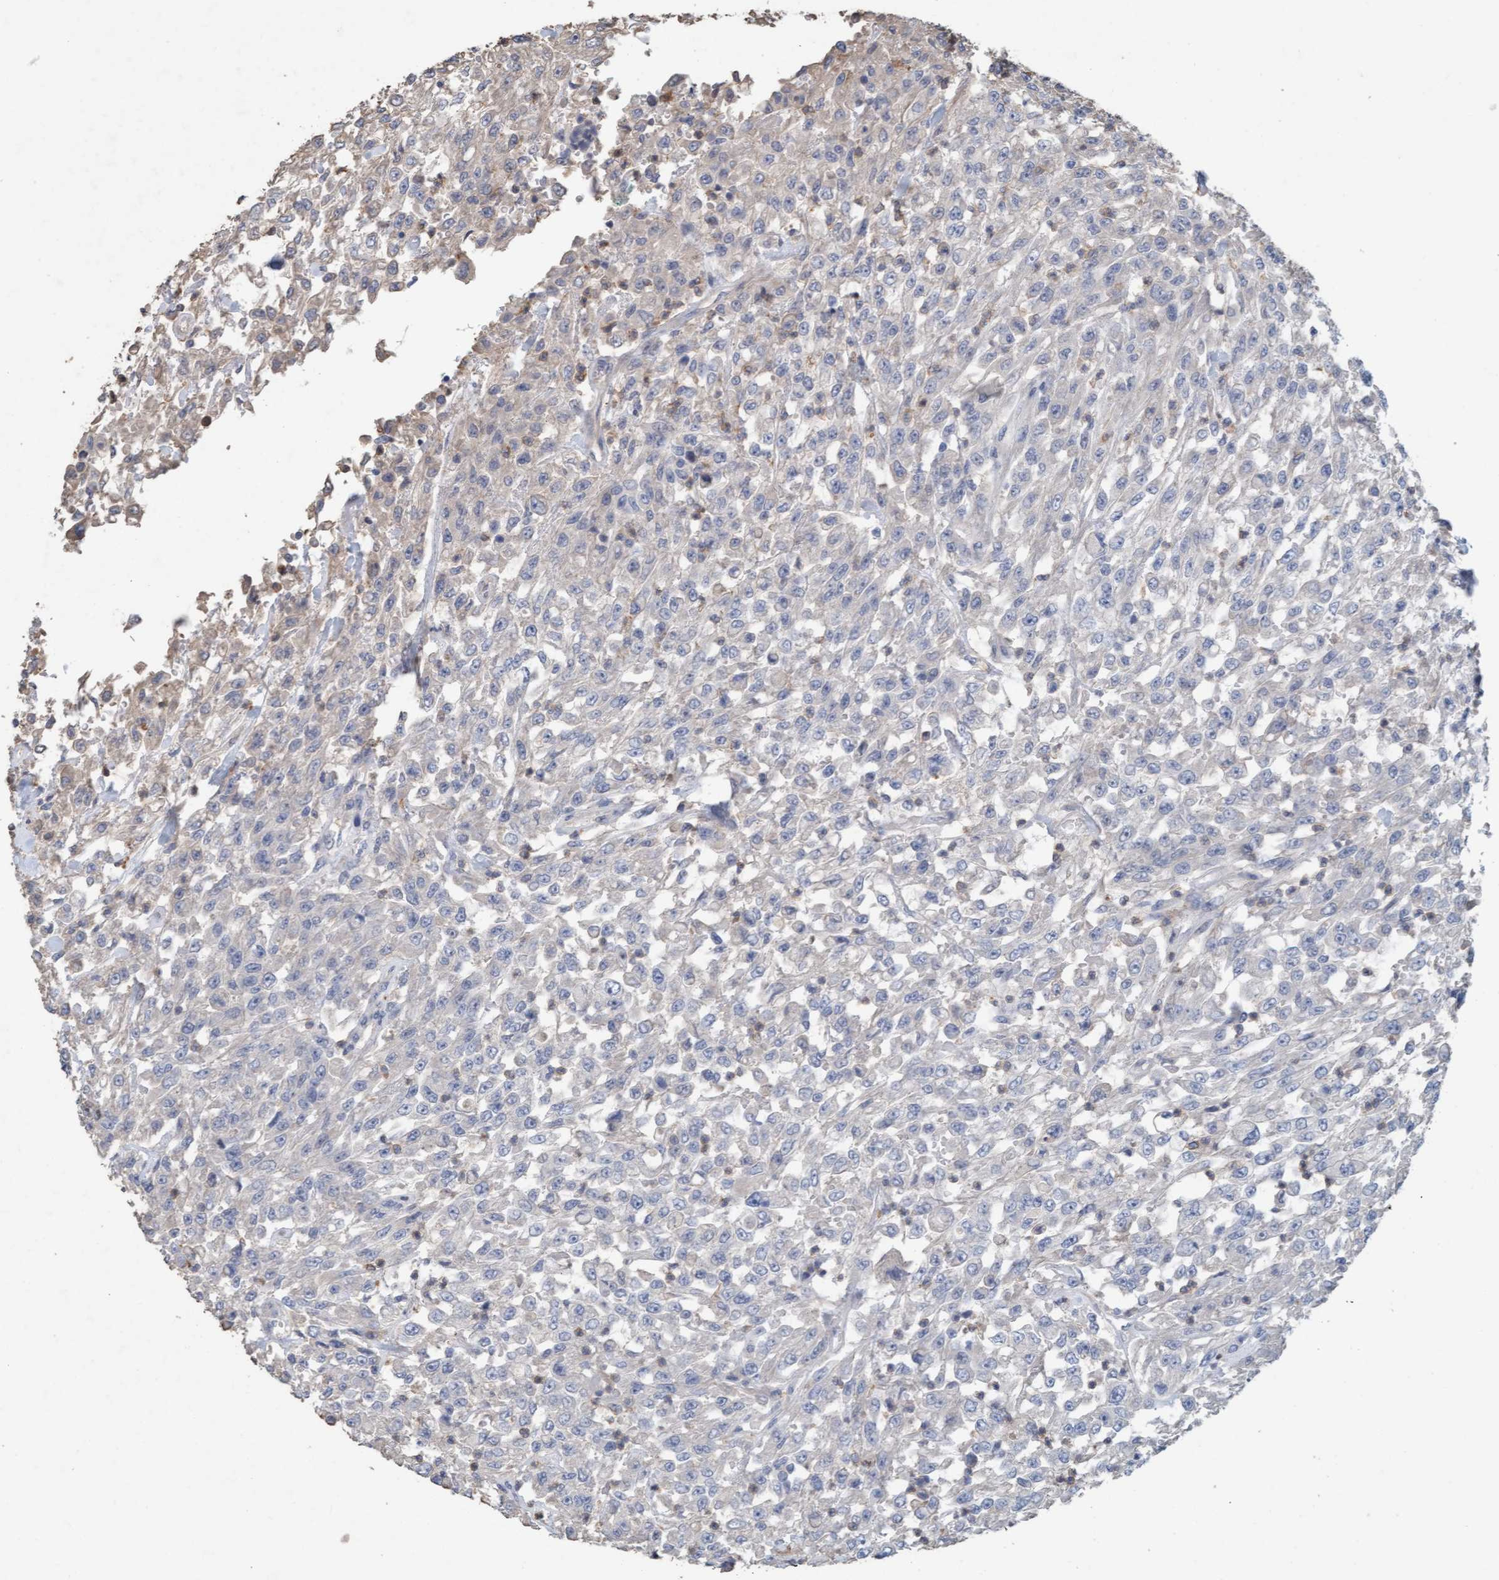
{"staining": {"intensity": "negative", "quantity": "none", "location": "none"}, "tissue": "urothelial cancer", "cell_type": "Tumor cells", "image_type": "cancer", "snomed": [{"axis": "morphology", "description": "Urothelial carcinoma, High grade"}, {"axis": "topography", "description": "Urinary bladder"}], "caption": "The micrograph demonstrates no significant expression in tumor cells of urothelial cancer. The staining was performed using DAB to visualize the protein expression in brown, while the nuclei were stained in blue with hematoxylin (Magnification: 20x).", "gene": "LONRF1", "patient": {"sex": "male", "age": 46}}